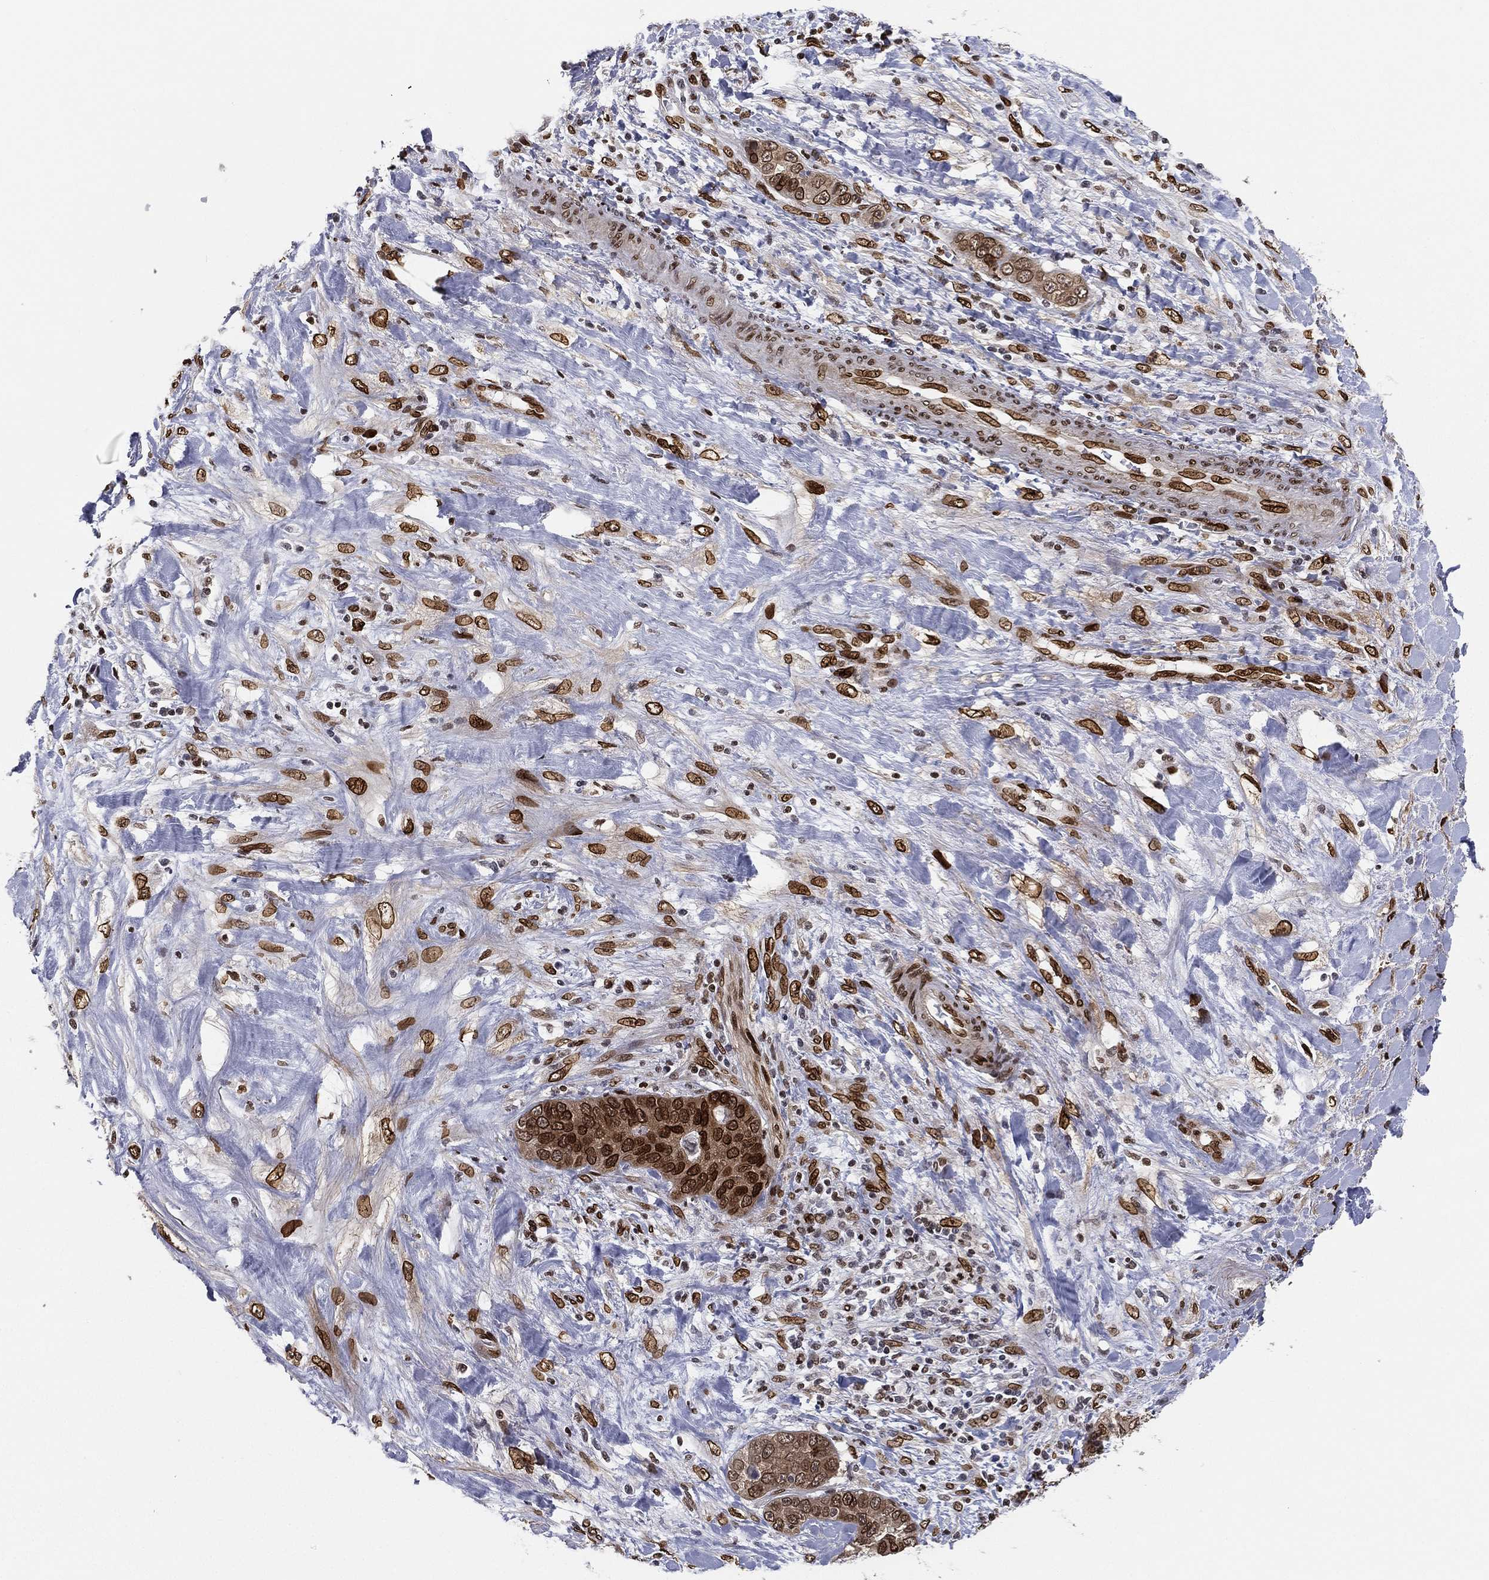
{"staining": {"intensity": "strong", "quantity": ">75%", "location": "nuclear"}, "tissue": "liver cancer", "cell_type": "Tumor cells", "image_type": "cancer", "snomed": [{"axis": "morphology", "description": "Cholangiocarcinoma"}, {"axis": "topography", "description": "Liver"}], "caption": "Immunohistochemical staining of human cholangiocarcinoma (liver) shows strong nuclear protein expression in approximately >75% of tumor cells.", "gene": "LMNB1", "patient": {"sex": "female", "age": 52}}